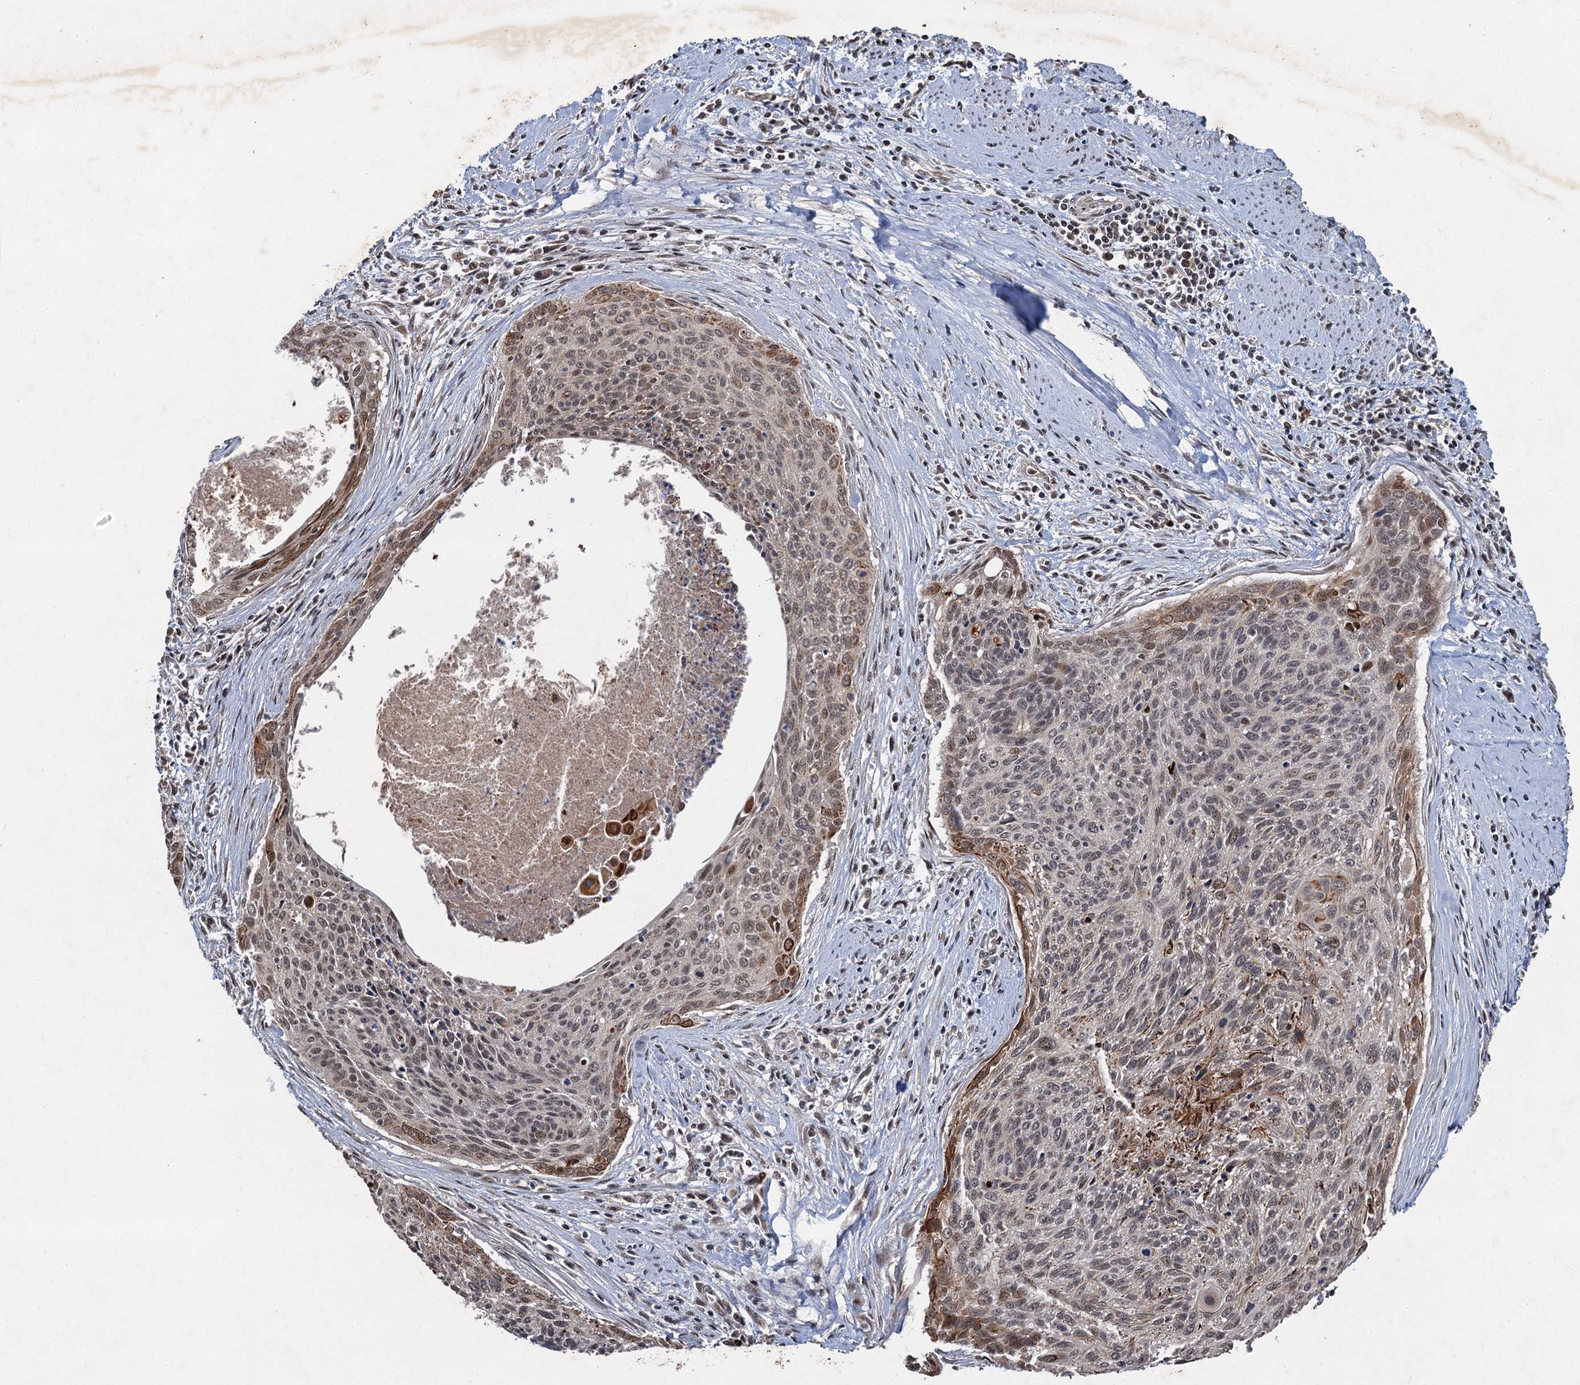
{"staining": {"intensity": "moderate", "quantity": "25%-75%", "location": "cytoplasmic/membranous,nuclear"}, "tissue": "cervical cancer", "cell_type": "Tumor cells", "image_type": "cancer", "snomed": [{"axis": "morphology", "description": "Squamous cell carcinoma, NOS"}, {"axis": "topography", "description": "Cervix"}], "caption": "DAB (3,3'-diaminobenzidine) immunohistochemical staining of human squamous cell carcinoma (cervical) displays moderate cytoplasmic/membranous and nuclear protein positivity in approximately 25%-75% of tumor cells. (DAB = brown stain, brightfield microscopy at high magnification).", "gene": "REP15", "patient": {"sex": "female", "age": 55}}